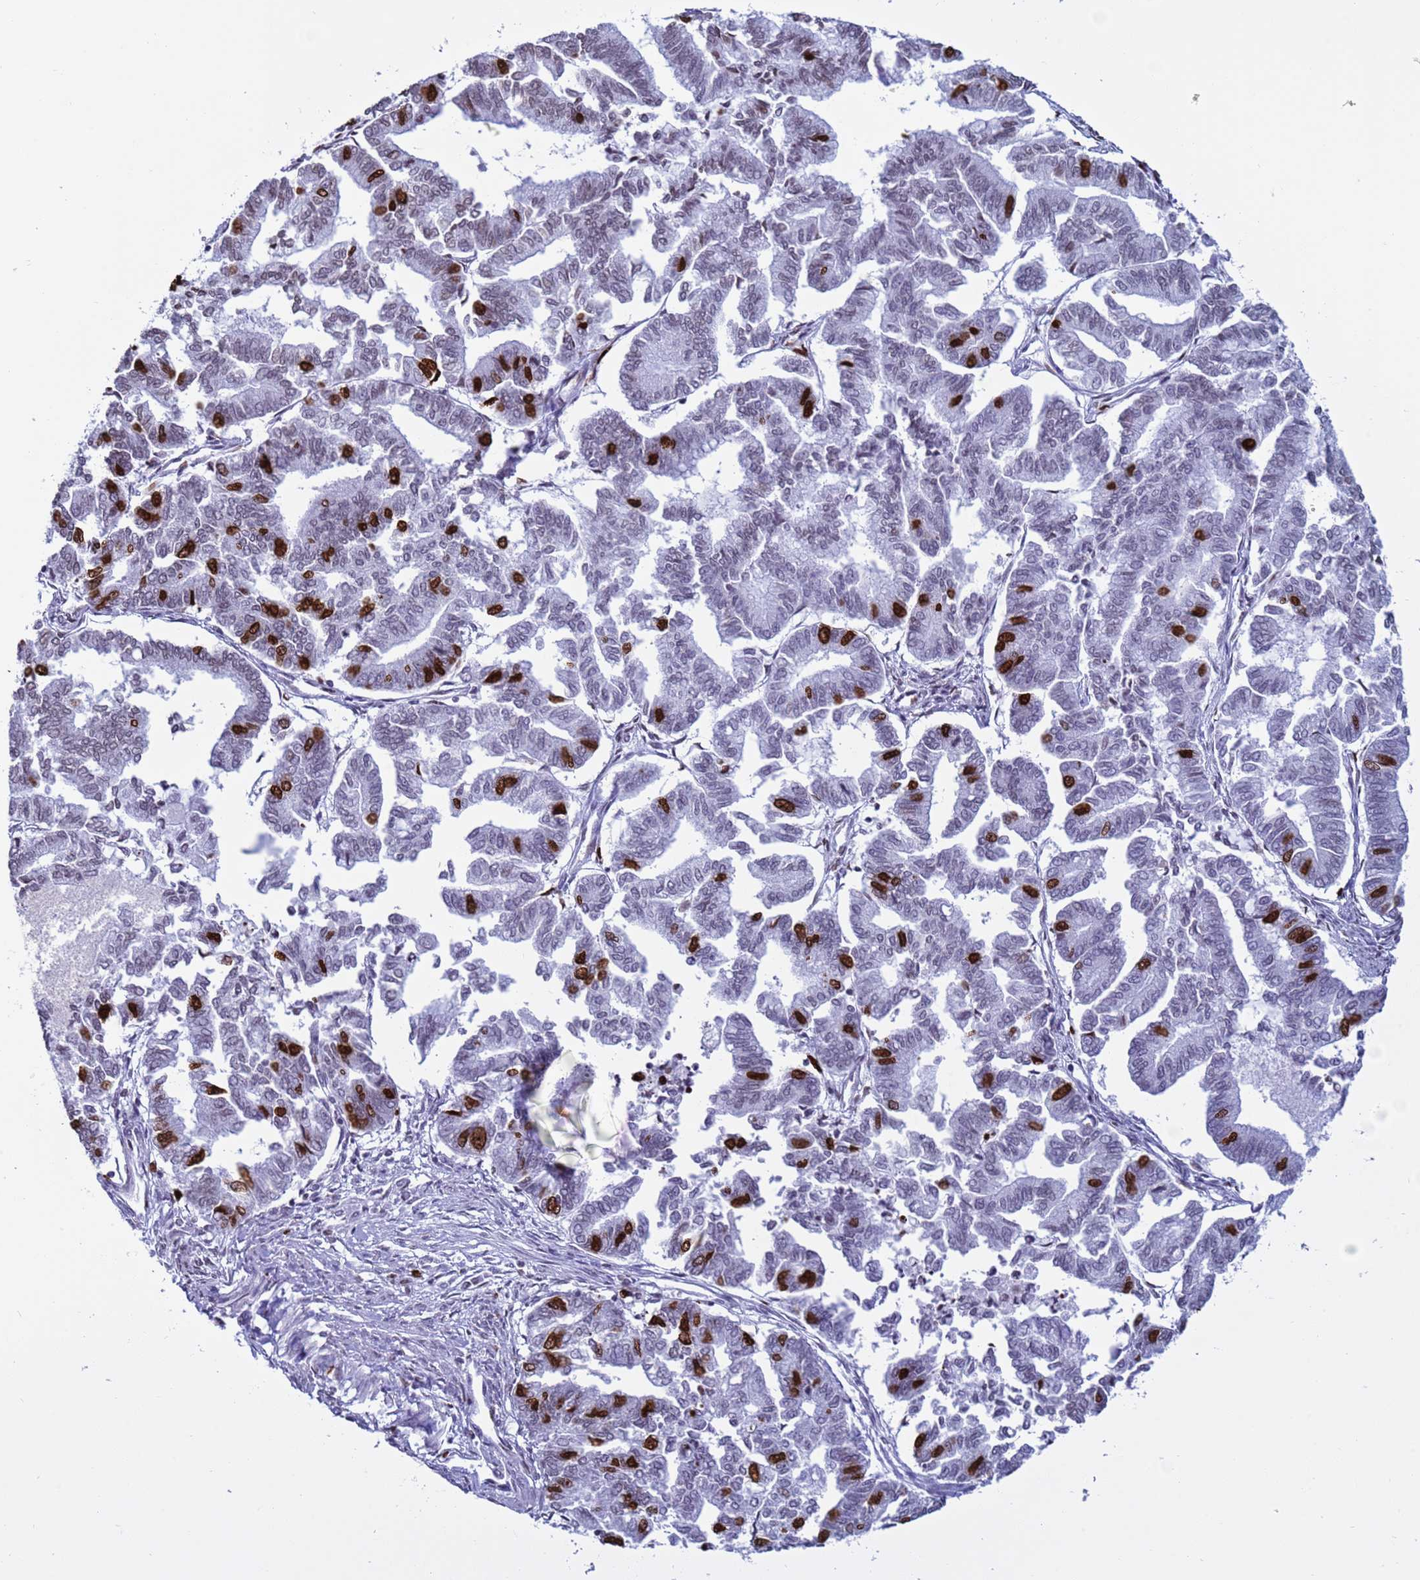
{"staining": {"intensity": "strong", "quantity": "<25%", "location": "nuclear"}, "tissue": "endometrial cancer", "cell_type": "Tumor cells", "image_type": "cancer", "snomed": [{"axis": "morphology", "description": "Adenocarcinoma, NOS"}, {"axis": "topography", "description": "Endometrium"}], "caption": "Immunohistochemical staining of adenocarcinoma (endometrial) demonstrates medium levels of strong nuclear positivity in approximately <25% of tumor cells. (Stains: DAB (3,3'-diaminobenzidine) in brown, nuclei in blue, Microscopy: brightfield microscopy at high magnification).", "gene": "H4C8", "patient": {"sex": "female", "age": 79}}